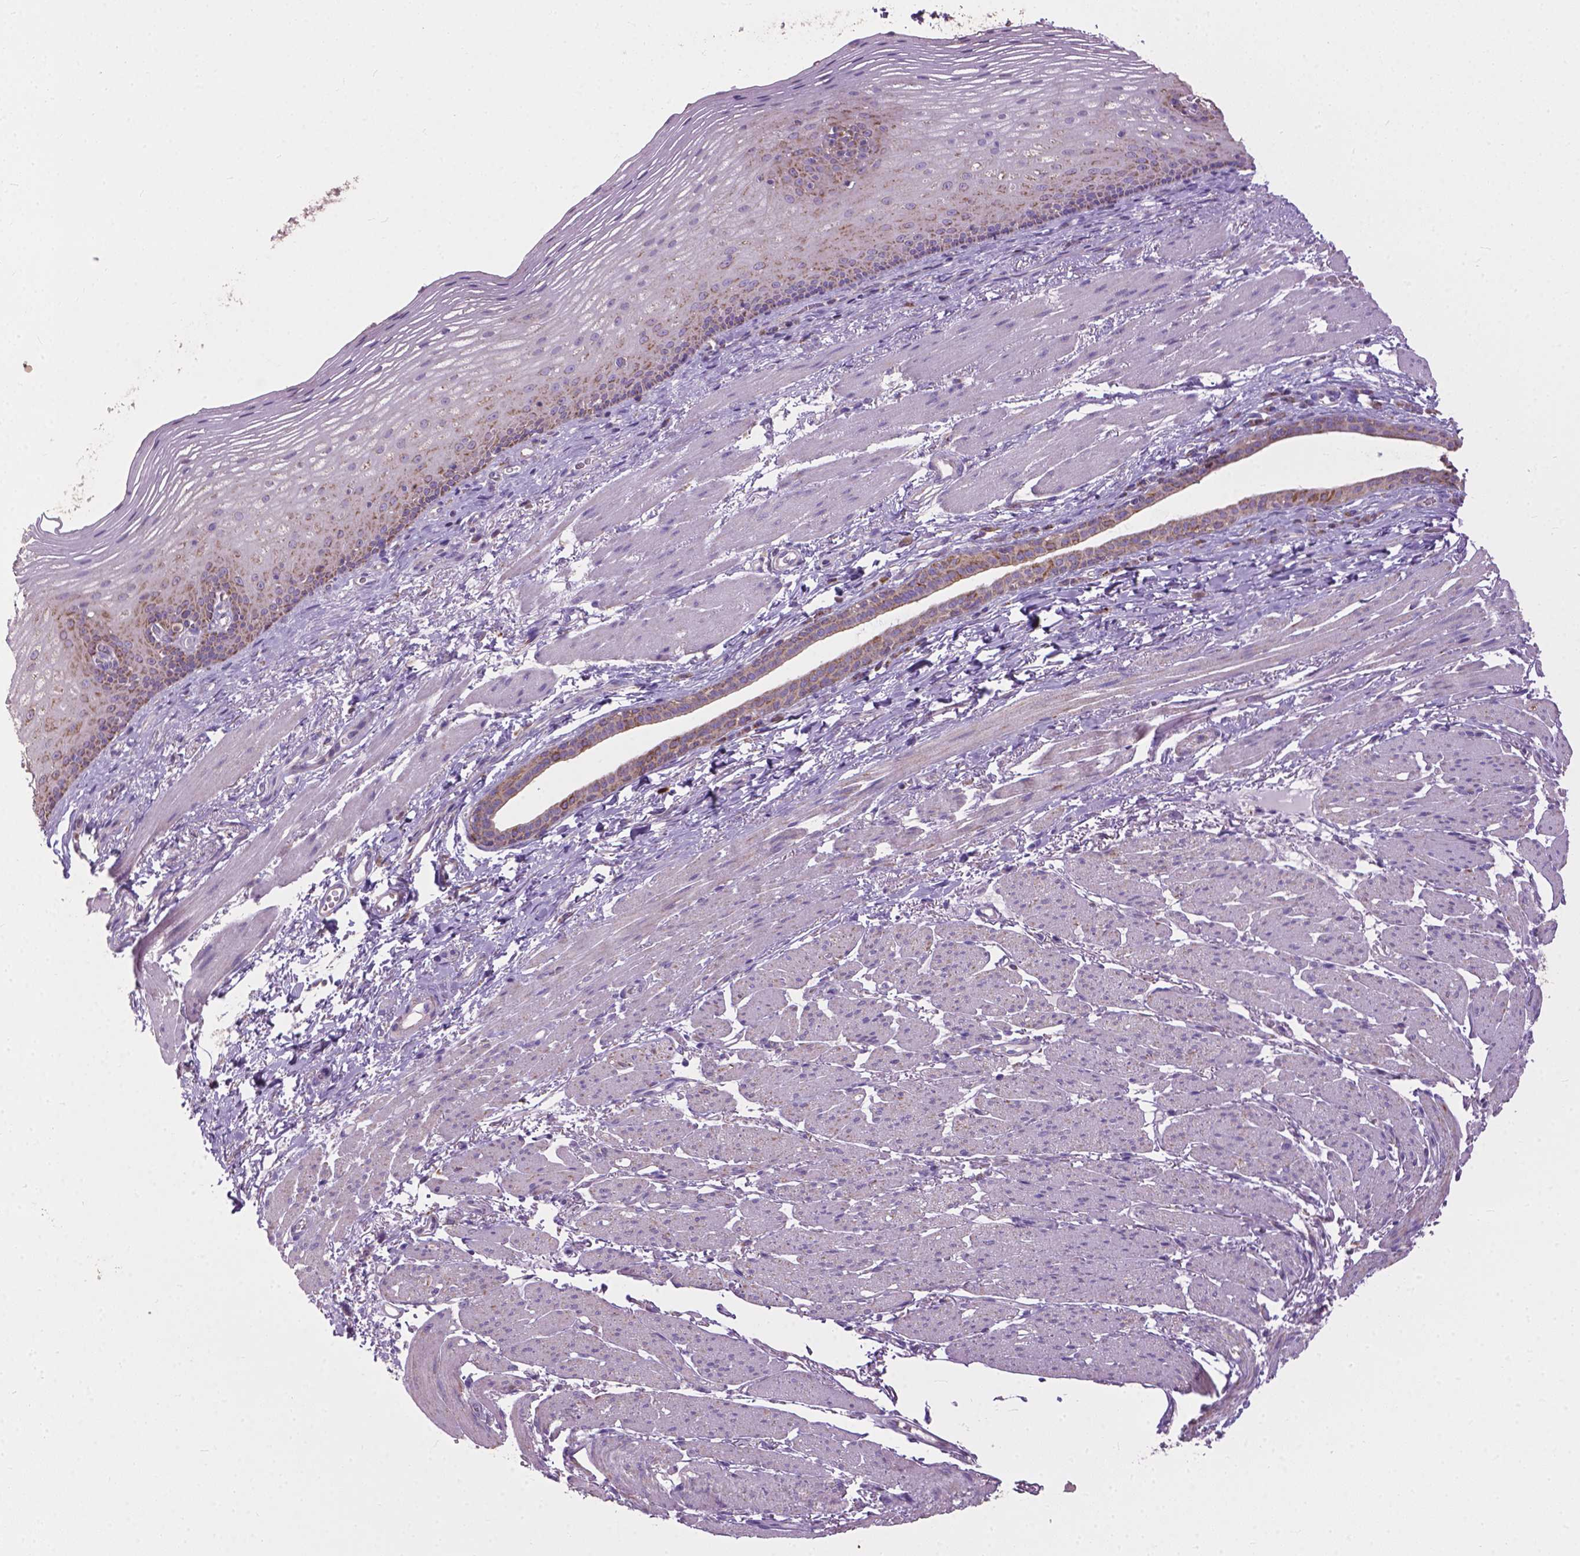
{"staining": {"intensity": "moderate", "quantity": "25%-75%", "location": "cytoplasmic/membranous"}, "tissue": "esophagus", "cell_type": "Squamous epithelial cells", "image_type": "normal", "snomed": [{"axis": "morphology", "description": "Normal tissue, NOS"}, {"axis": "topography", "description": "Esophagus"}], "caption": "Unremarkable esophagus reveals moderate cytoplasmic/membranous positivity in approximately 25%-75% of squamous epithelial cells The staining is performed using DAB brown chromogen to label protein expression. The nuclei are counter-stained blue using hematoxylin..", "gene": "VDAC1", "patient": {"sex": "male", "age": 76}}